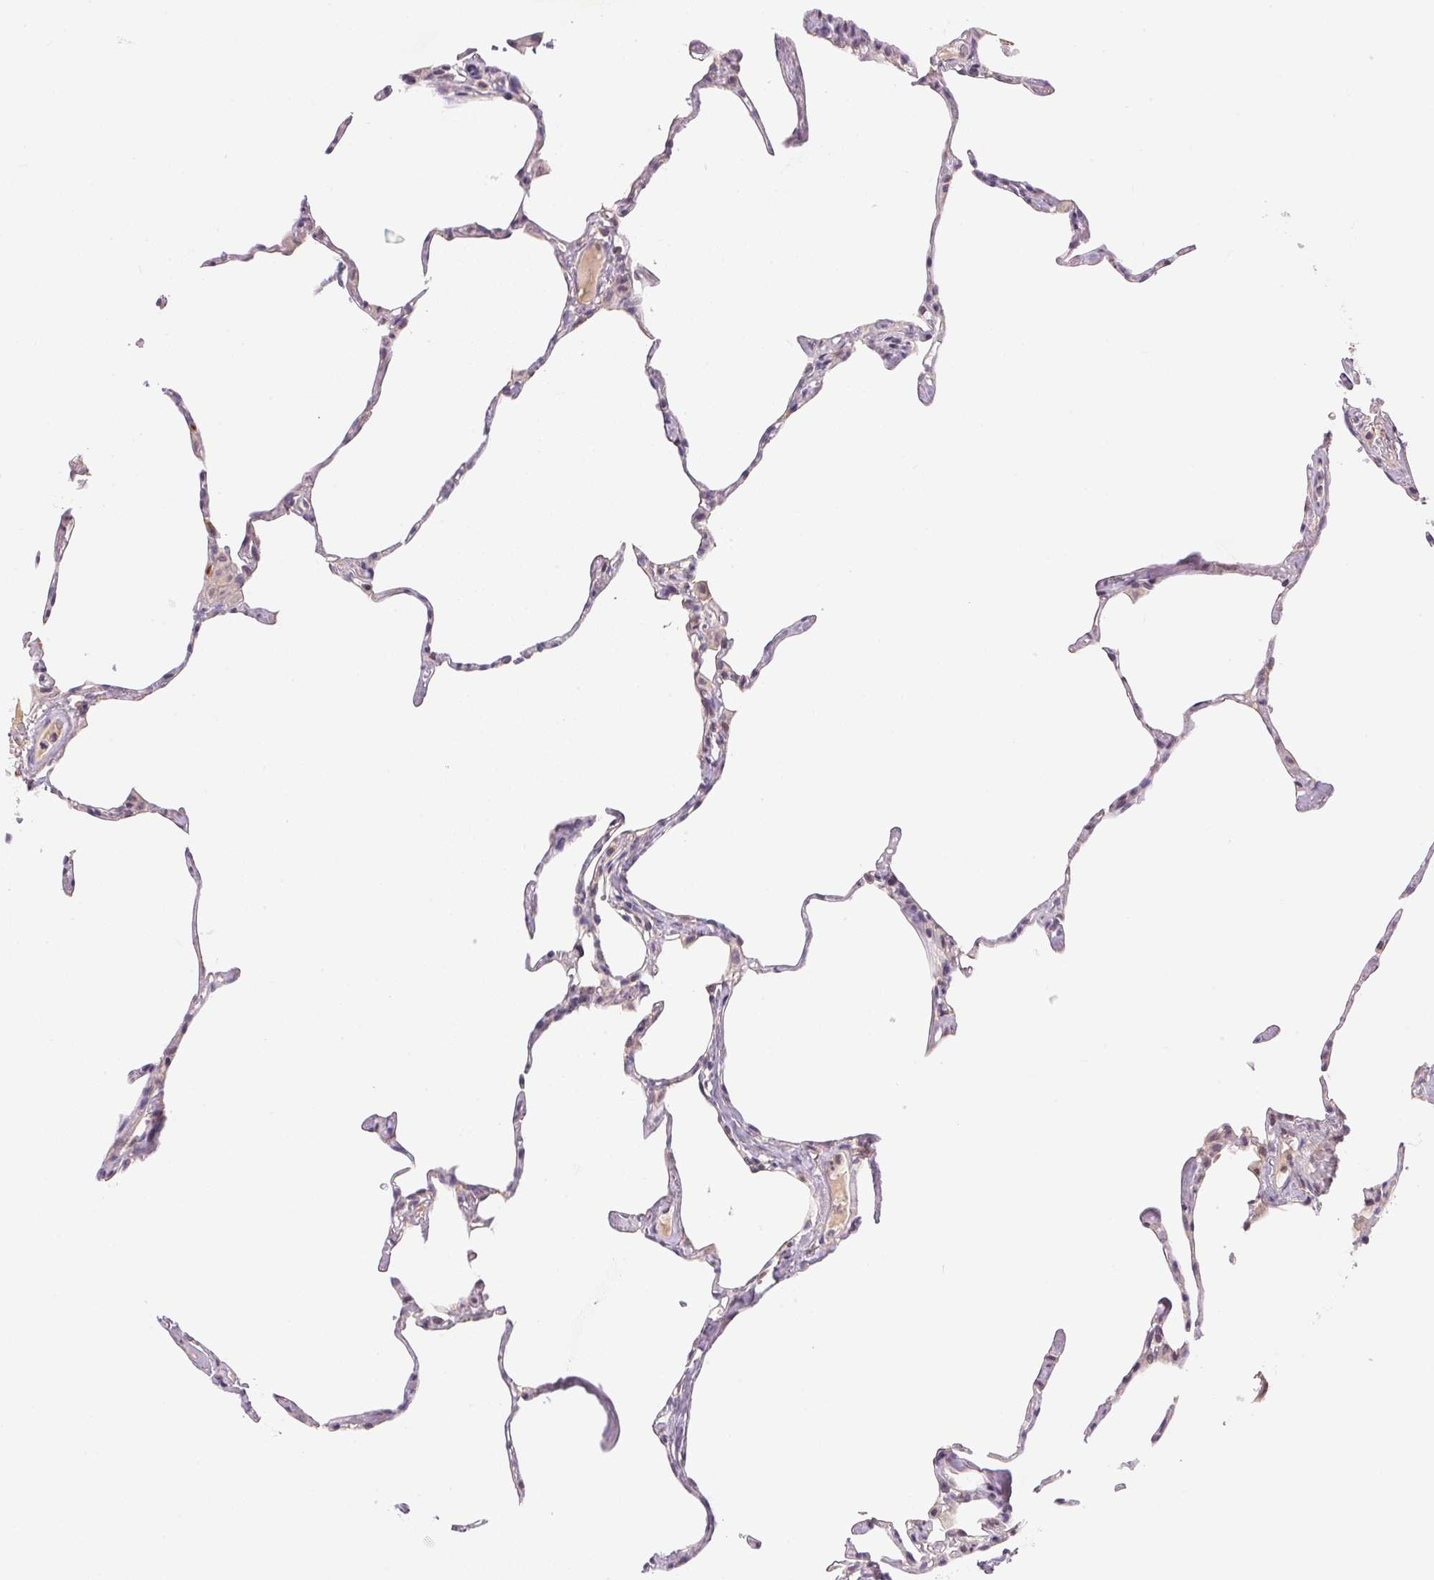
{"staining": {"intensity": "weak", "quantity": "<25%", "location": "cytoplasmic/membranous"}, "tissue": "lung", "cell_type": "Alveolar cells", "image_type": "normal", "snomed": [{"axis": "morphology", "description": "Normal tissue, NOS"}, {"axis": "topography", "description": "Lung"}], "caption": "High magnification brightfield microscopy of normal lung stained with DAB (brown) and counterstained with hematoxylin (blue): alveolar cells show no significant staining.", "gene": "BNIP5", "patient": {"sex": "male", "age": 65}}